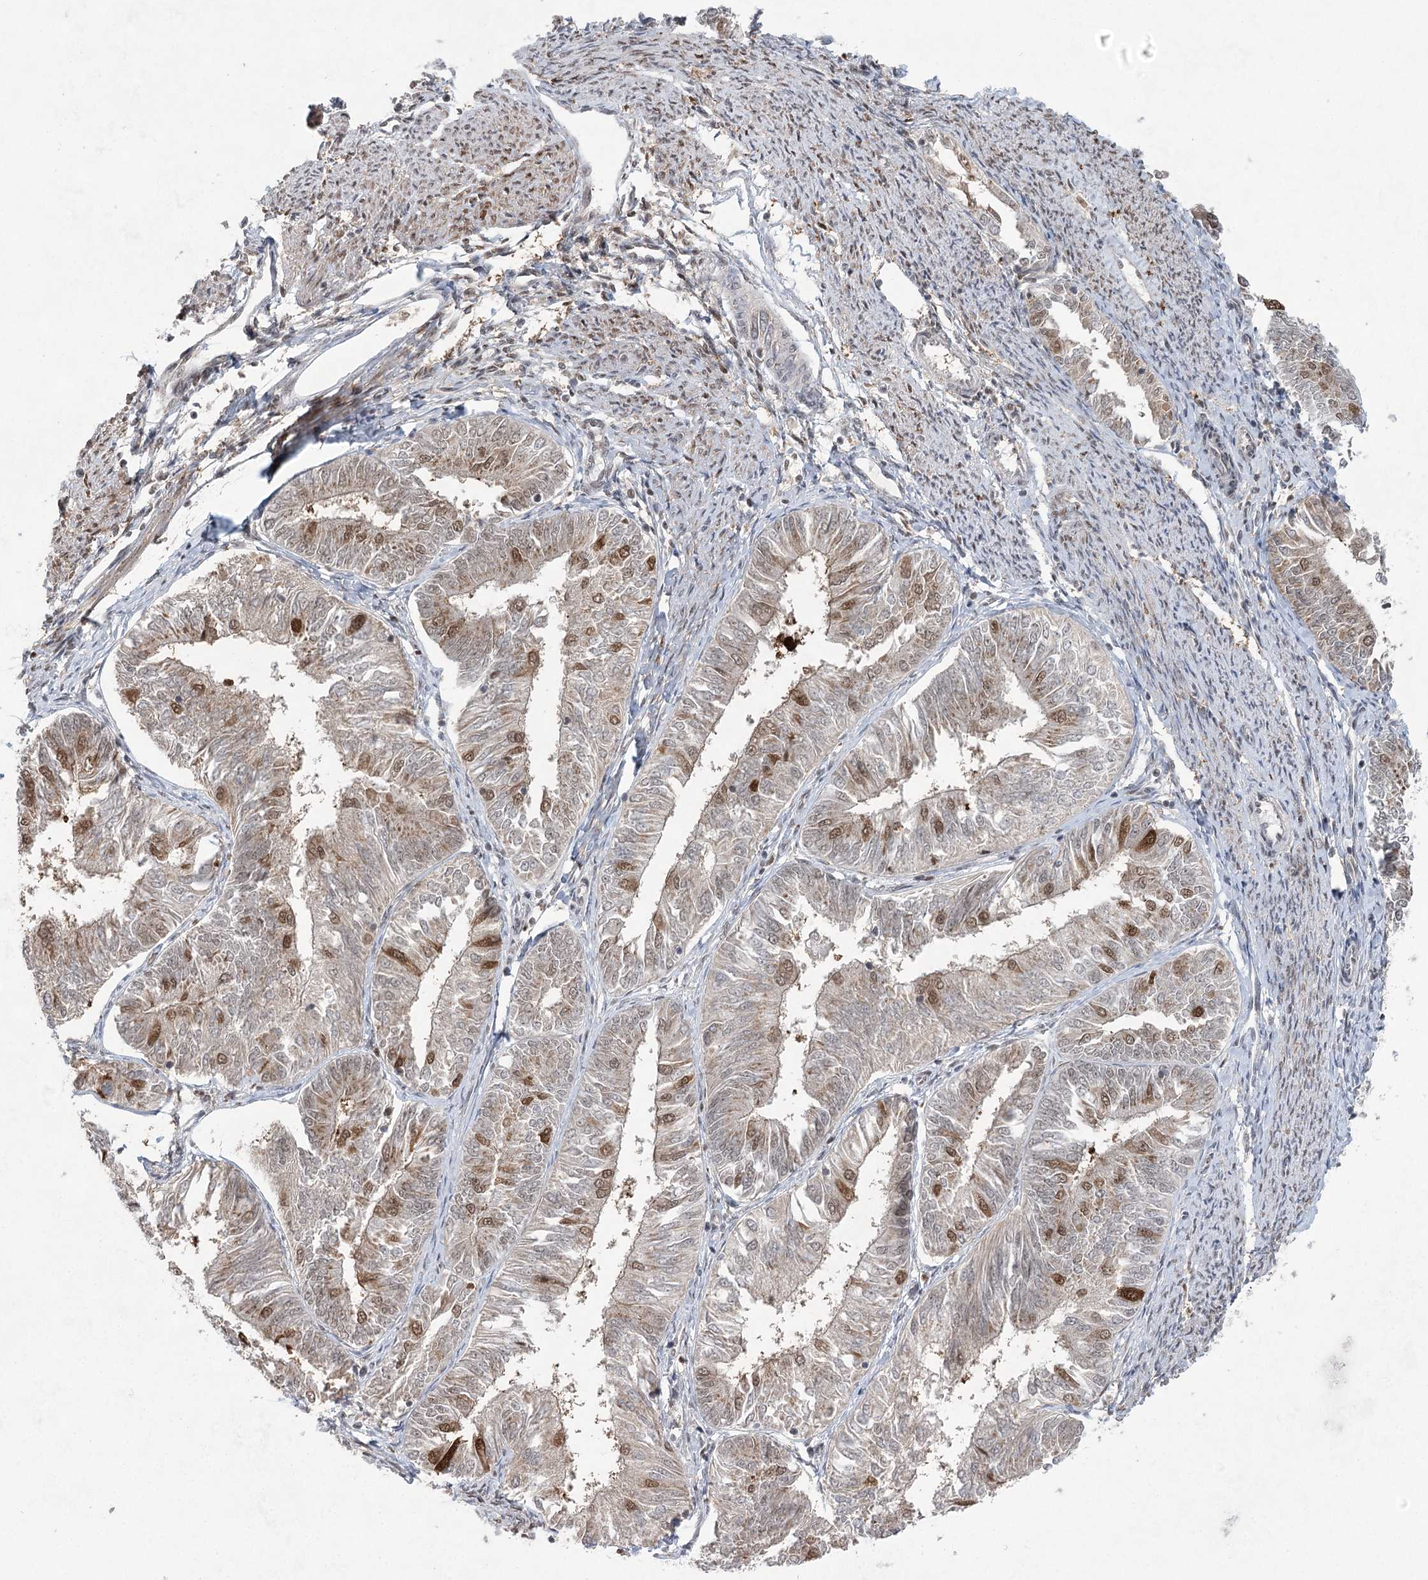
{"staining": {"intensity": "moderate", "quantity": "<25%", "location": "nuclear"}, "tissue": "endometrial cancer", "cell_type": "Tumor cells", "image_type": "cancer", "snomed": [{"axis": "morphology", "description": "Adenocarcinoma, NOS"}, {"axis": "topography", "description": "Endometrium"}], "caption": "Immunohistochemistry (IHC) (DAB (3,3'-diaminobenzidine)) staining of human adenocarcinoma (endometrial) demonstrates moderate nuclear protein positivity in approximately <25% of tumor cells.", "gene": "ZCCHC8", "patient": {"sex": "female", "age": 58}}